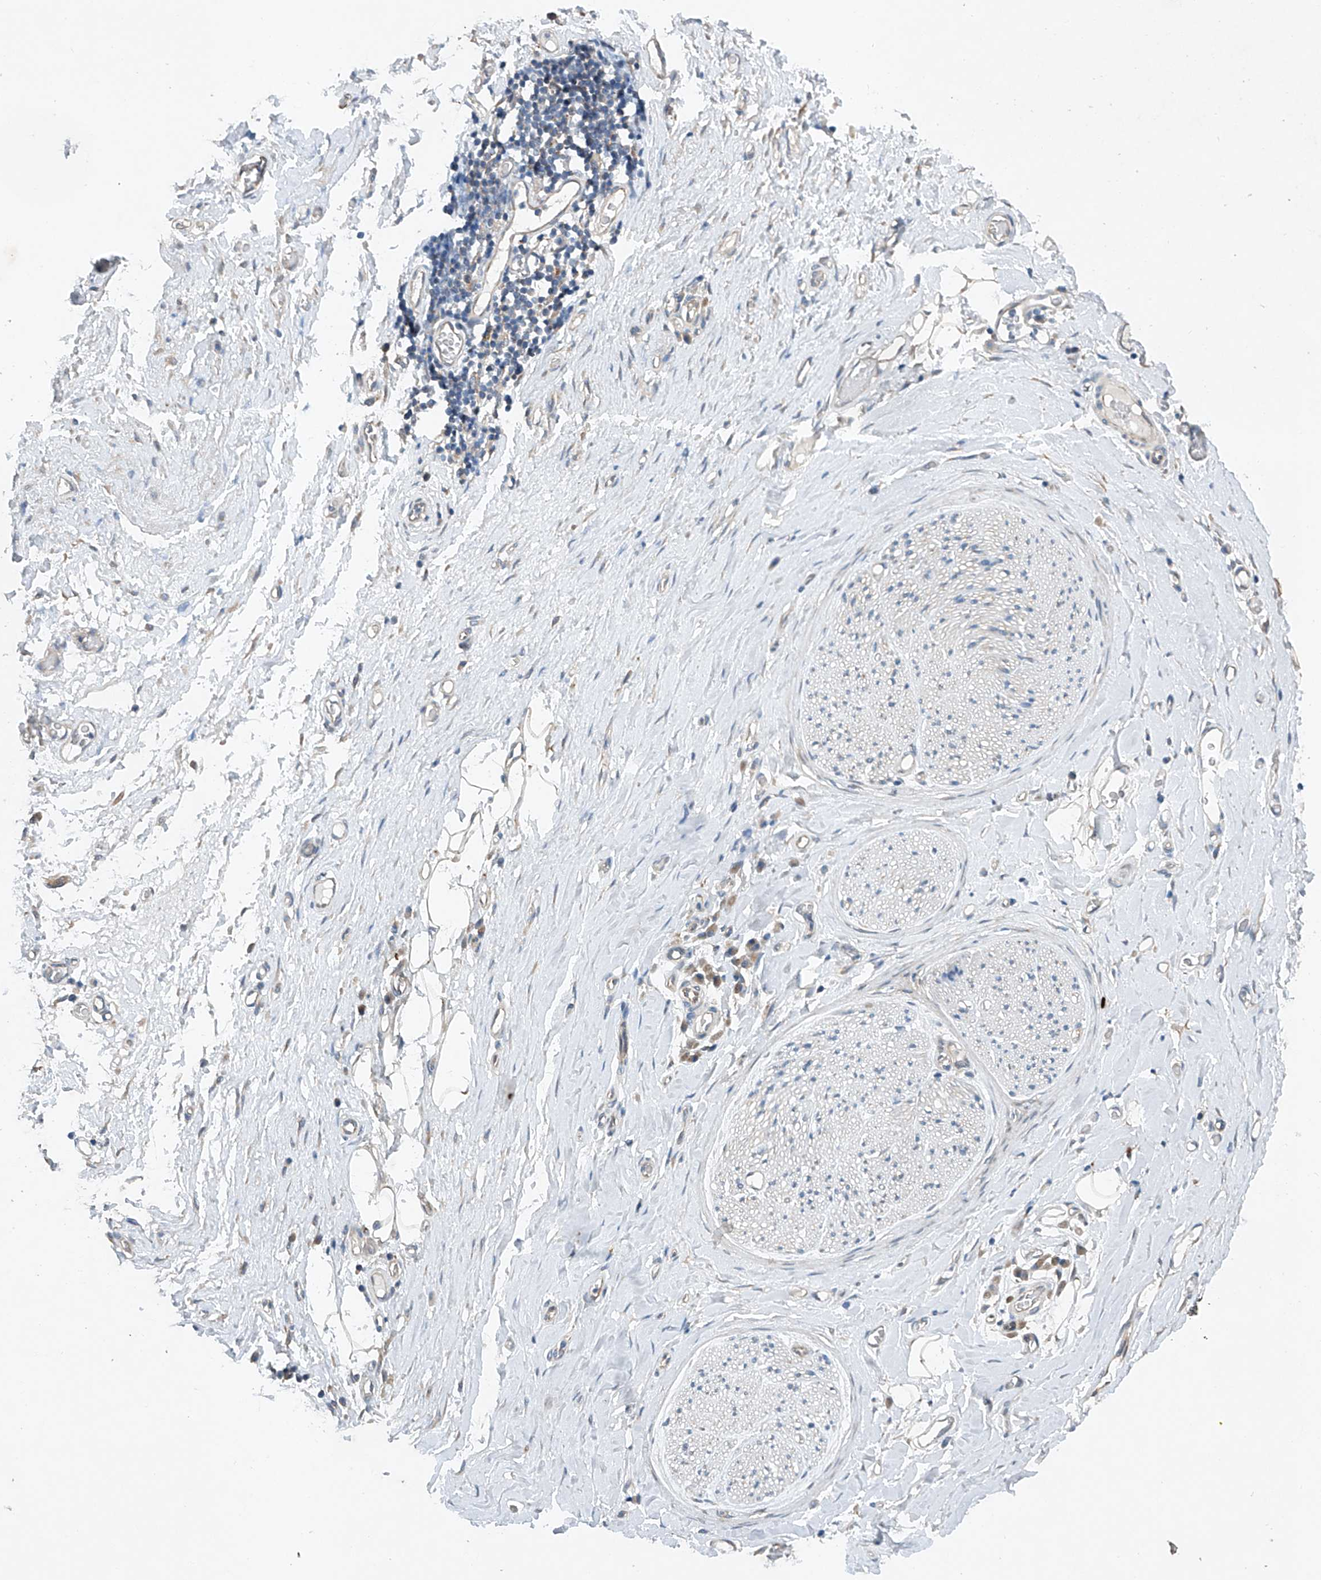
{"staining": {"intensity": "negative", "quantity": "none", "location": "none"}, "tissue": "adipose tissue", "cell_type": "Adipocytes", "image_type": "normal", "snomed": [{"axis": "morphology", "description": "Normal tissue, NOS"}, {"axis": "morphology", "description": "Adenocarcinoma, NOS"}, {"axis": "topography", "description": "Esophagus"}, {"axis": "topography", "description": "Stomach, upper"}, {"axis": "topography", "description": "Peripheral nerve tissue"}], "caption": "Adipocytes are negative for brown protein staining in unremarkable adipose tissue. Brightfield microscopy of immunohistochemistry (IHC) stained with DAB (brown) and hematoxylin (blue), captured at high magnification.", "gene": "CEP85L", "patient": {"sex": "male", "age": 62}}